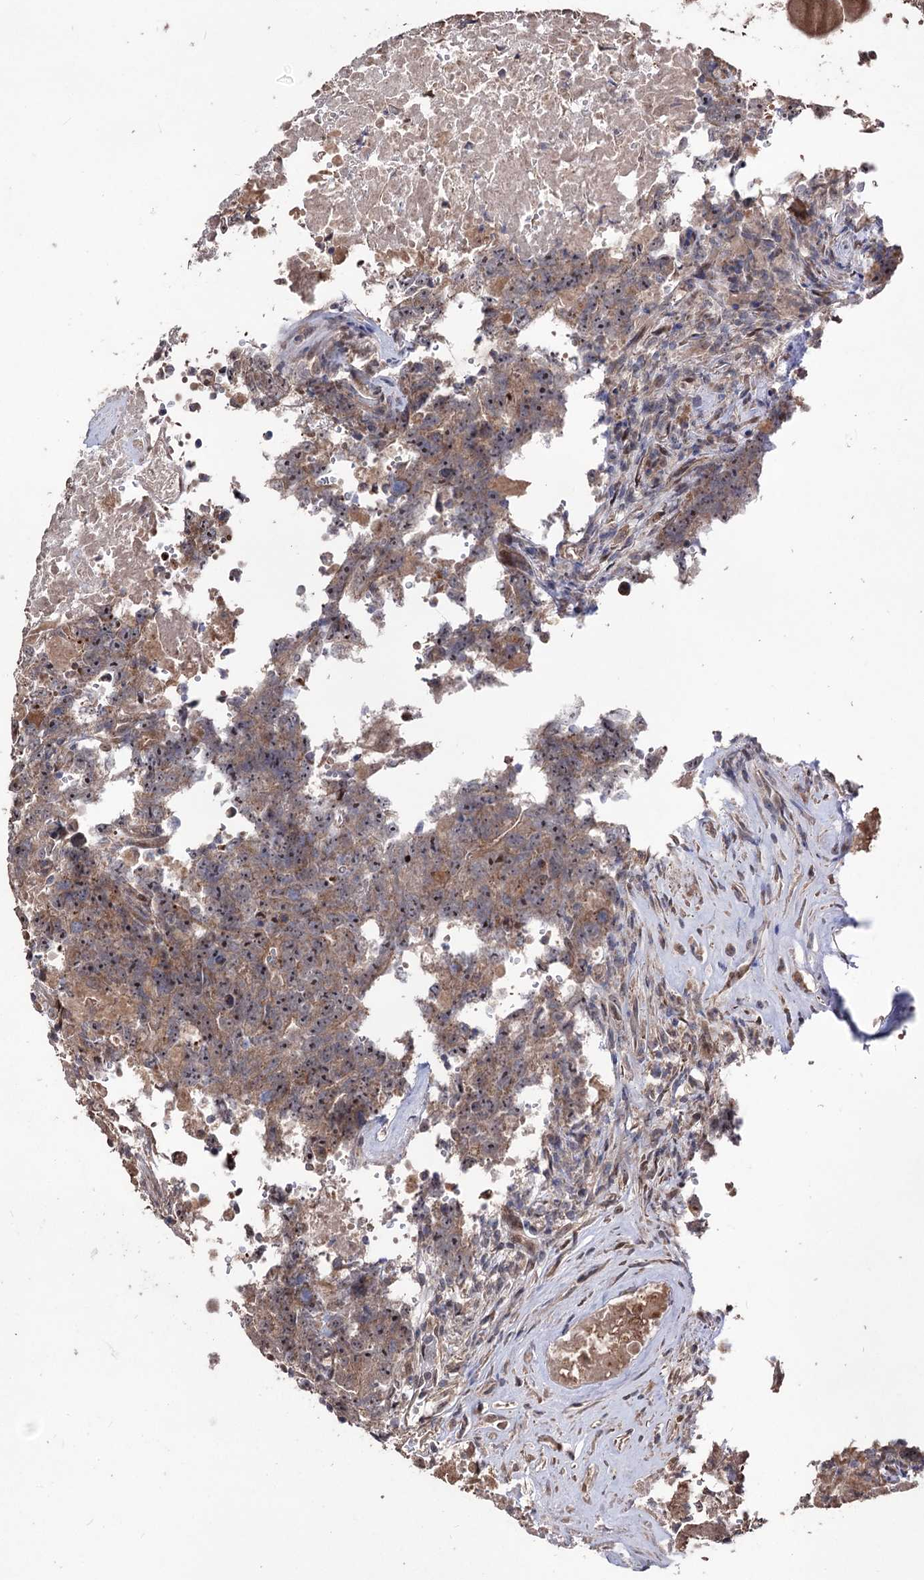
{"staining": {"intensity": "moderate", "quantity": ">75%", "location": "cytoplasmic/membranous,nuclear"}, "tissue": "testis cancer", "cell_type": "Tumor cells", "image_type": "cancer", "snomed": [{"axis": "morphology", "description": "Carcinoma, Embryonal, NOS"}, {"axis": "topography", "description": "Testis"}], "caption": "A brown stain labels moderate cytoplasmic/membranous and nuclear positivity of a protein in human testis embryonal carcinoma tumor cells. (DAB IHC, brown staining for protein, blue staining for nuclei).", "gene": "CPNE8", "patient": {"sex": "male", "age": 26}}